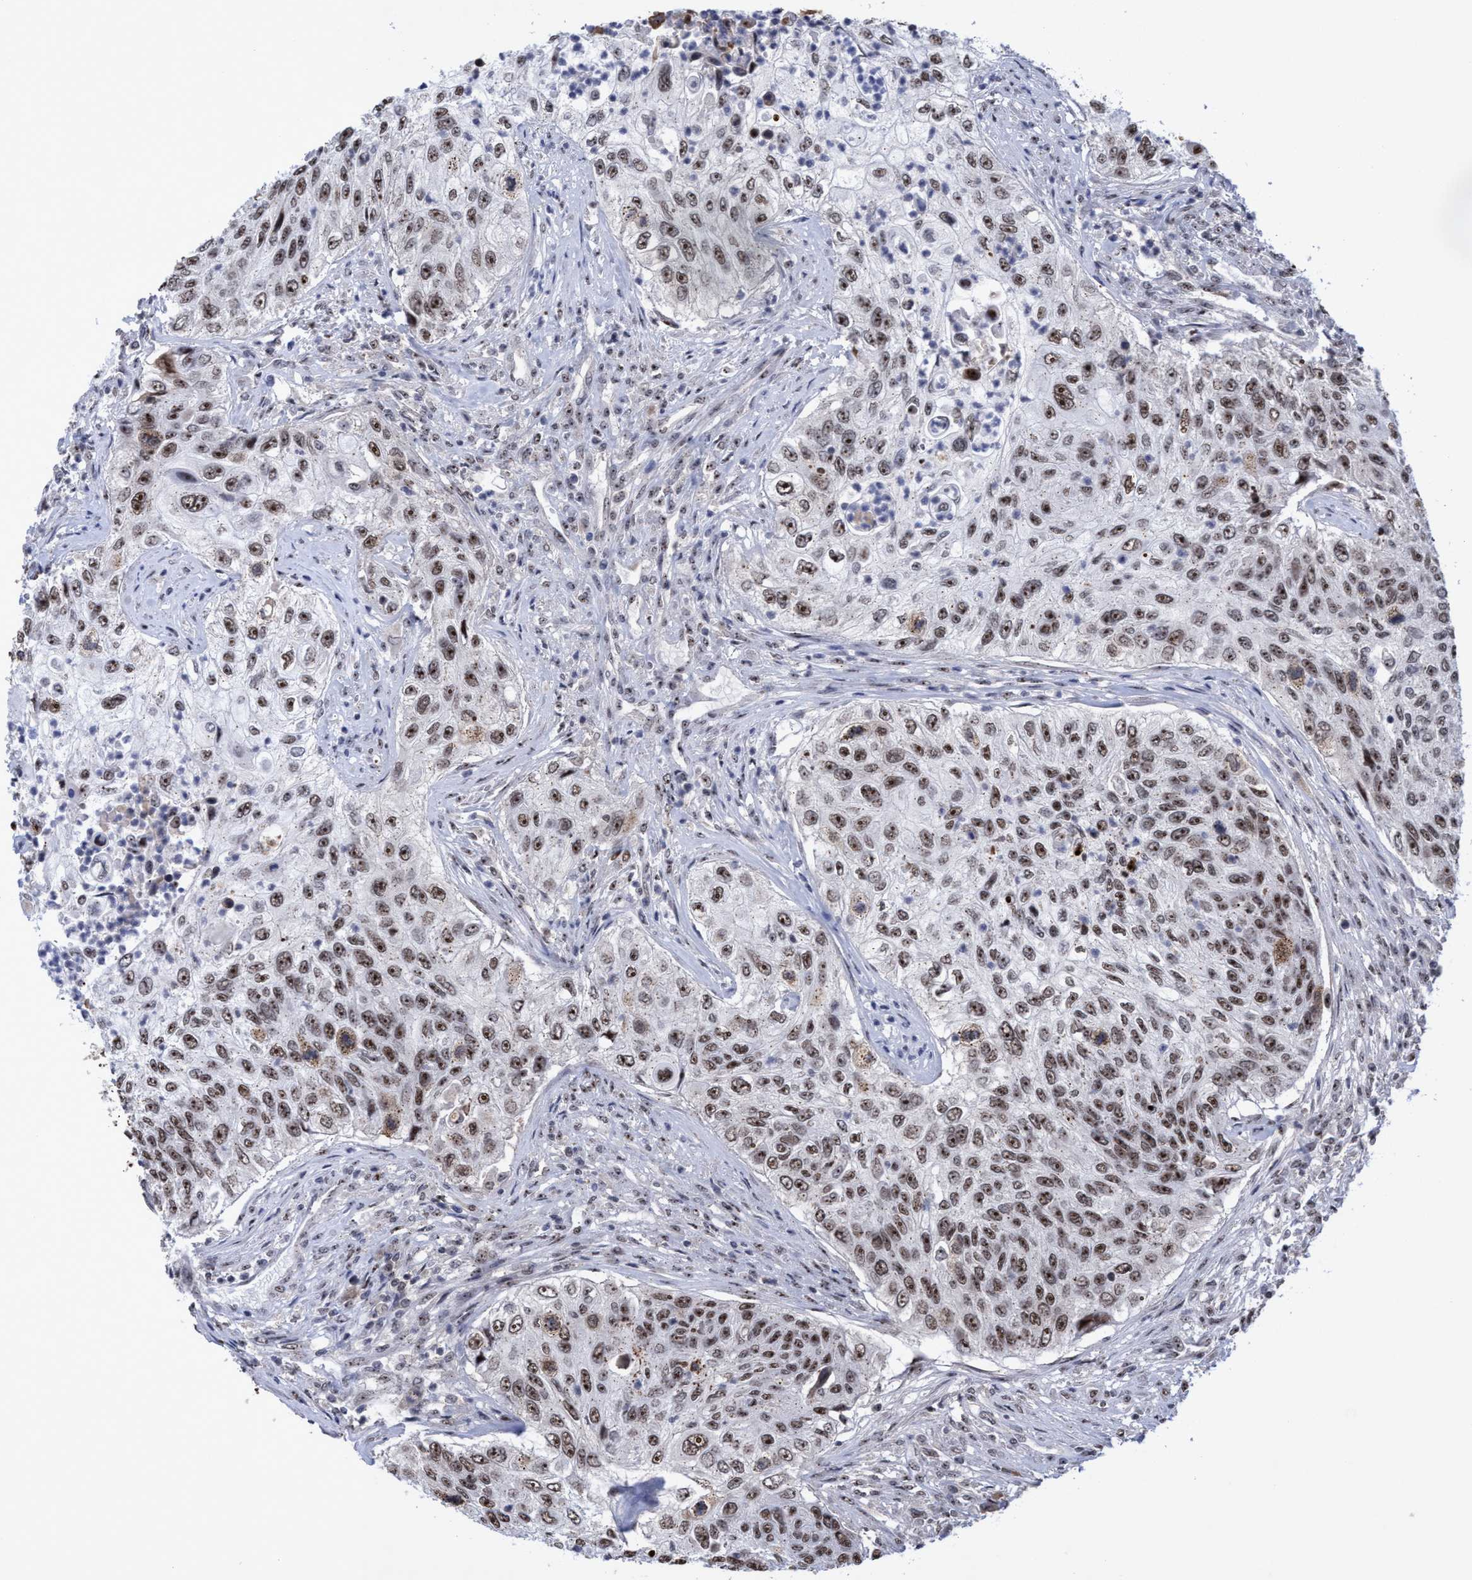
{"staining": {"intensity": "strong", "quantity": ">75%", "location": "nuclear"}, "tissue": "urothelial cancer", "cell_type": "Tumor cells", "image_type": "cancer", "snomed": [{"axis": "morphology", "description": "Urothelial carcinoma, High grade"}, {"axis": "topography", "description": "Urinary bladder"}], "caption": "Strong nuclear positivity for a protein is identified in about >75% of tumor cells of urothelial carcinoma (high-grade) using IHC.", "gene": "EFCAB10", "patient": {"sex": "female", "age": 60}}